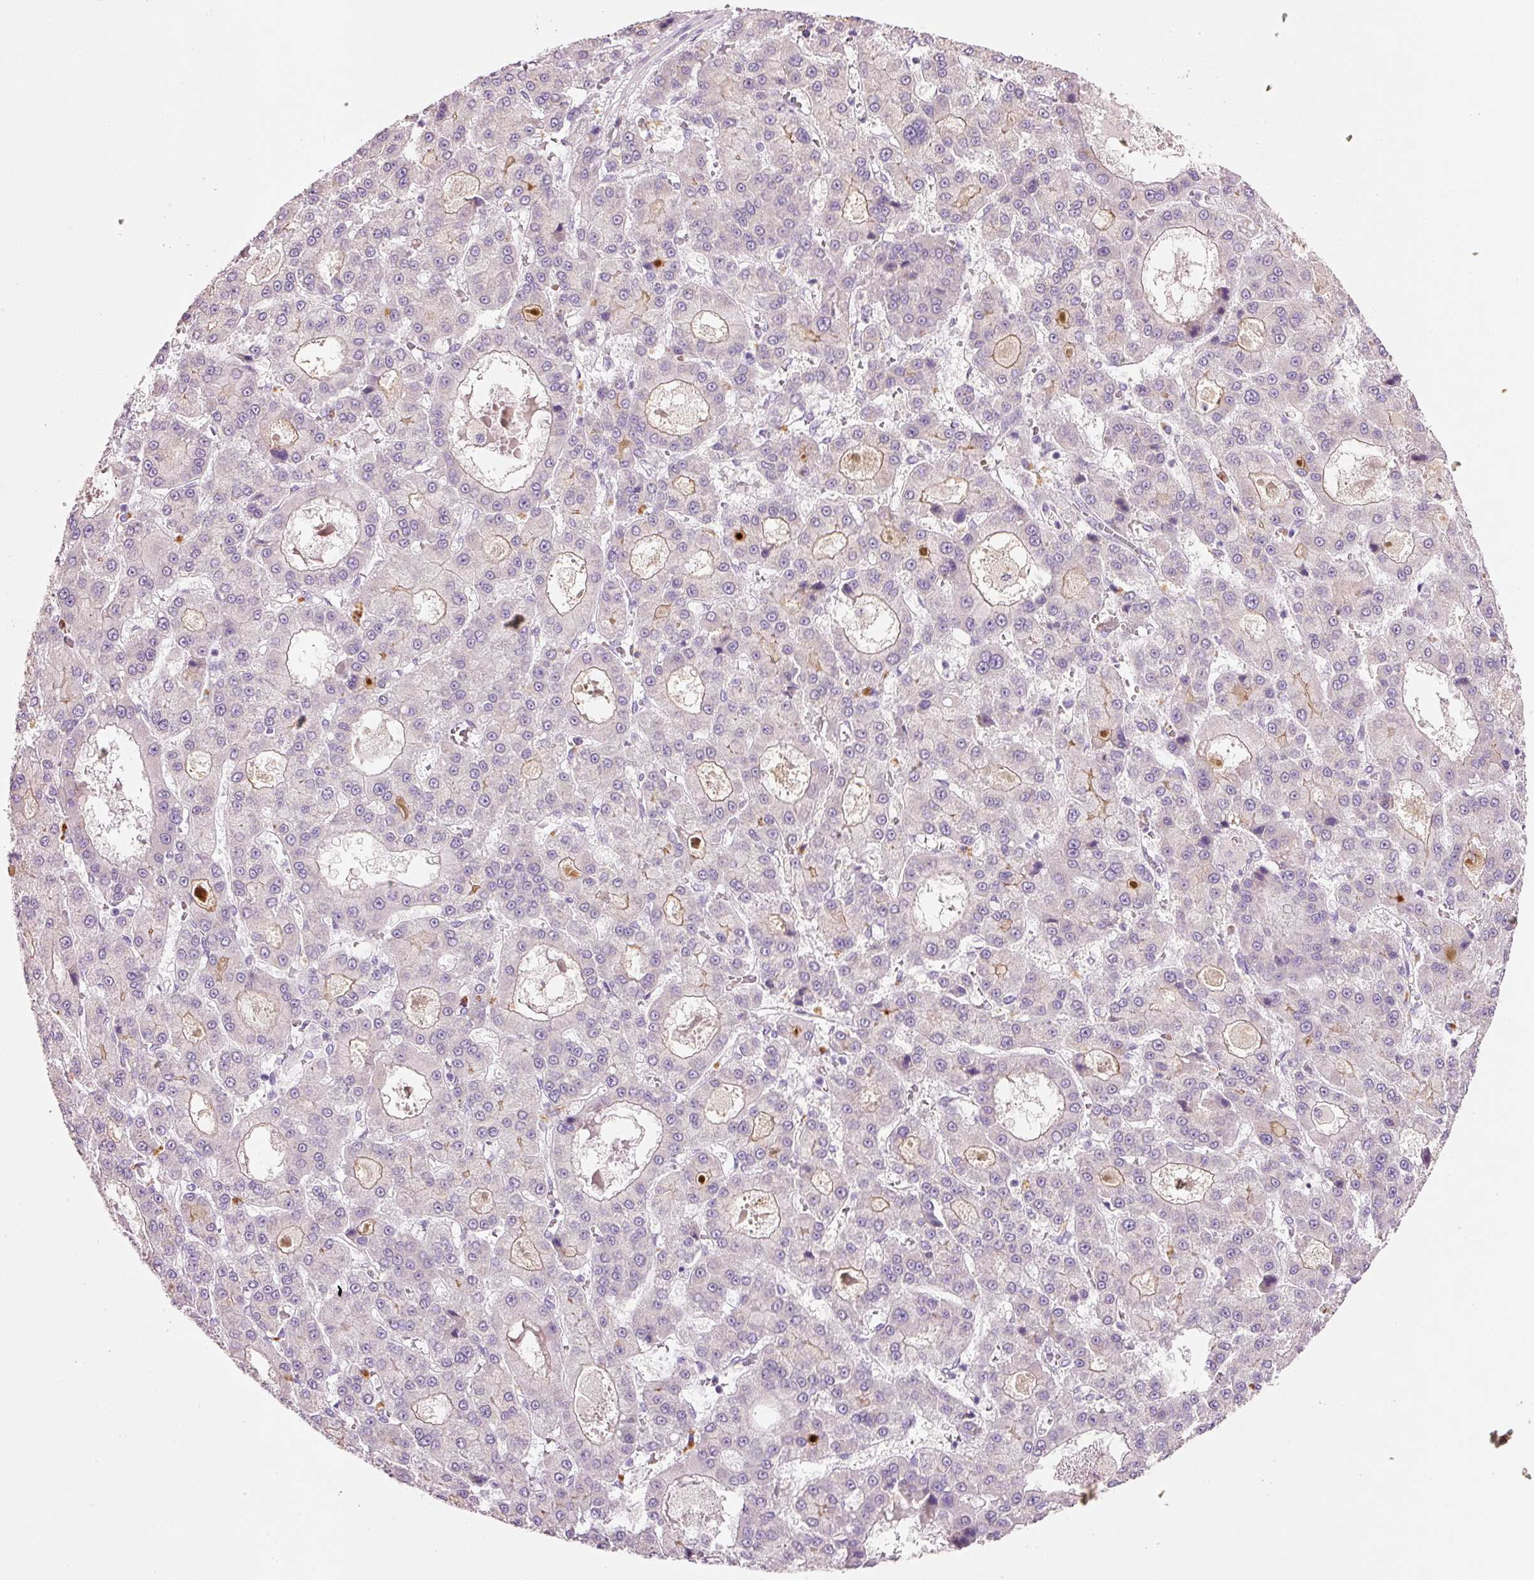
{"staining": {"intensity": "negative", "quantity": "none", "location": "none"}, "tissue": "liver cancer", "cell_type": "Tumor cells", "image_type": "cancer", "snomed": [{"axis": "morphology", "description": "Carcinoma, Hepatocellular, NOS"}, {"axis": "topography", "description": "Liver"}], "caption": "Immunohistochemistry (IHC) image of hepatocellular carcinoma (liver) stained for a protein (brown), which reveals no expression in tumor cells.", "gene": "TENT5C", "patient": {"sex": "male", "age": 70}}